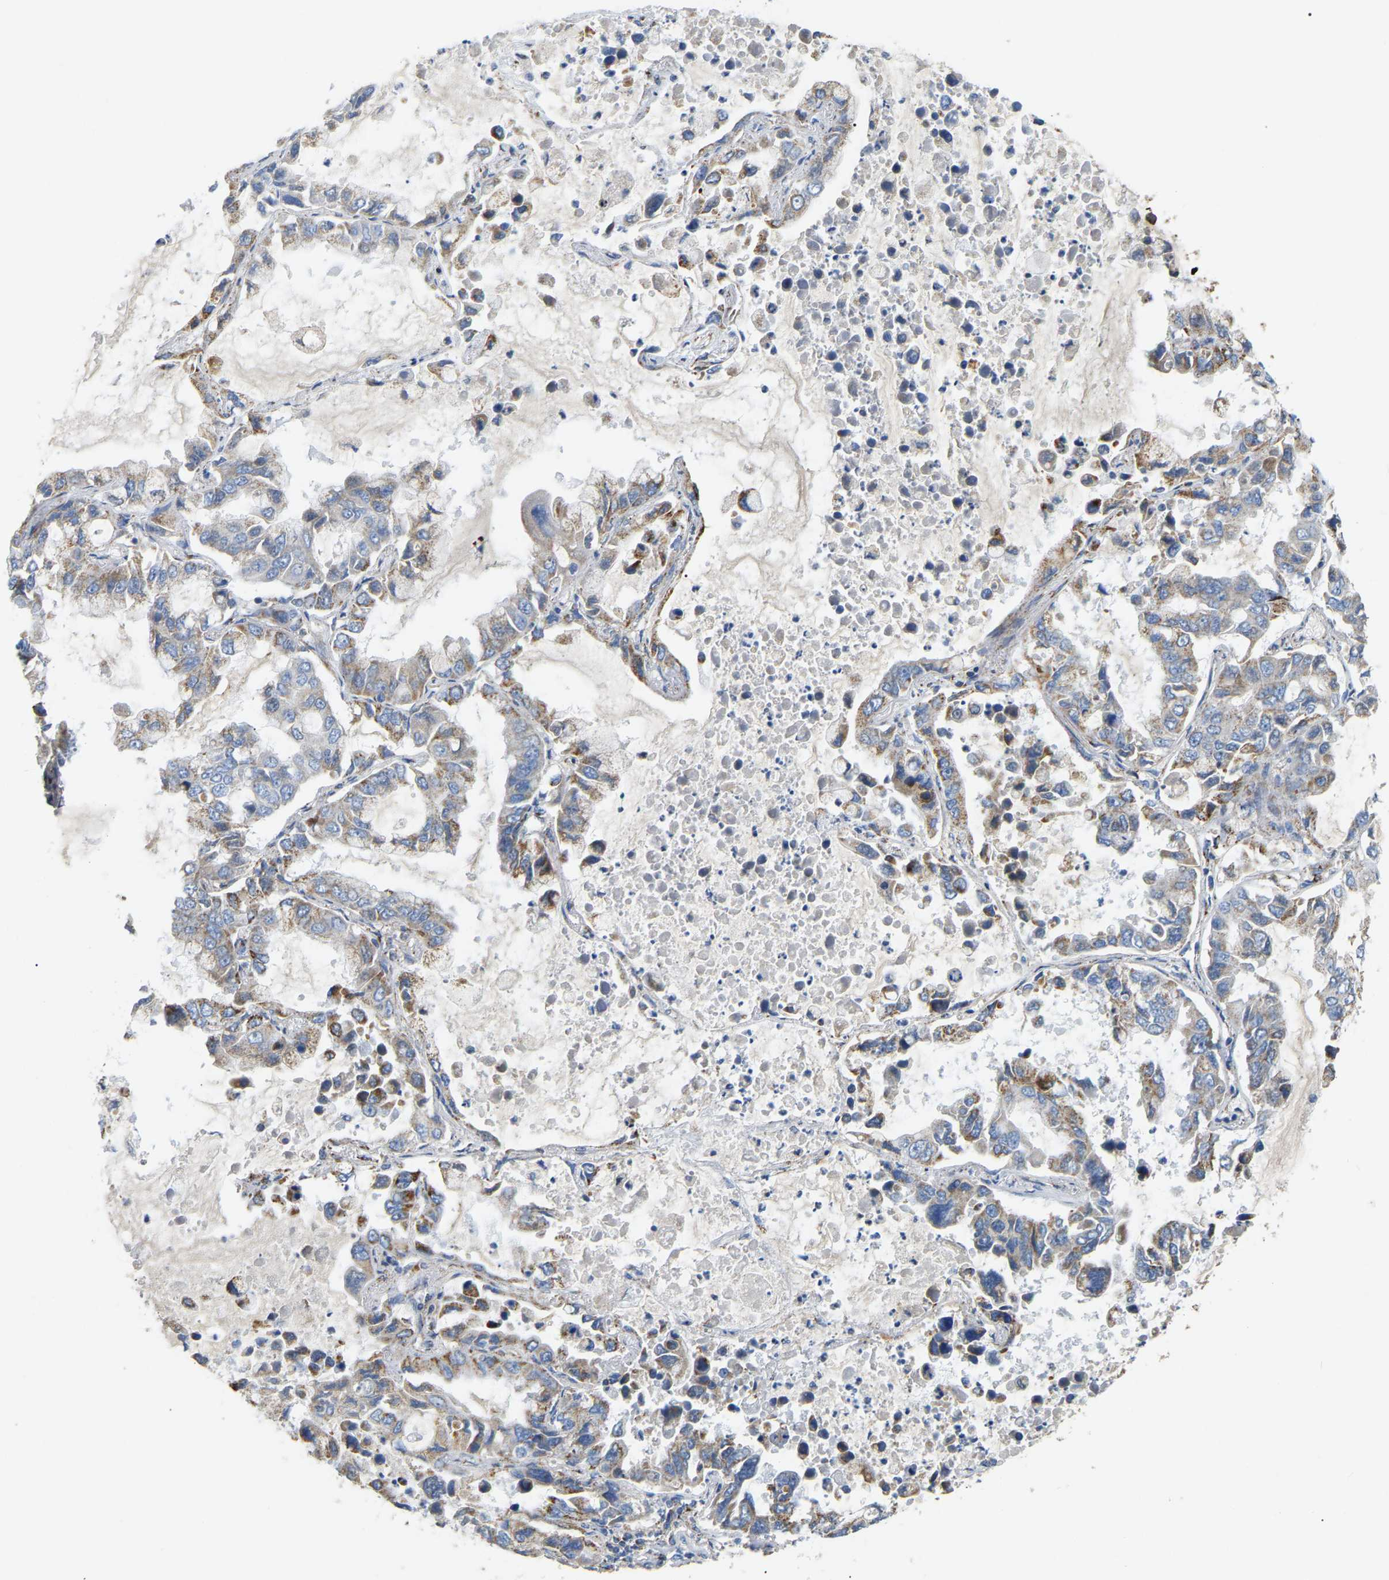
{"staining": {"intensity": "moderate", "quantity": "<25%", "location": "cytoplasmic/membranous"}, "tissue": "lung cancer", "cell_type": "Tumor cells", "image_type": "cancer", "snomed": [{"axis": "morphology", "description": "Adenocarcinoma, NOS"}, {"axis": "topography", "description": "Lung"}], "caption": "Lung cancer (adenocarcinoma) tissue displays moderate cytoplasmic/membranous expression in about <25% of tumor cells", "gene": "HIBADH", "patient": {"sex": "male", "age": 64}}